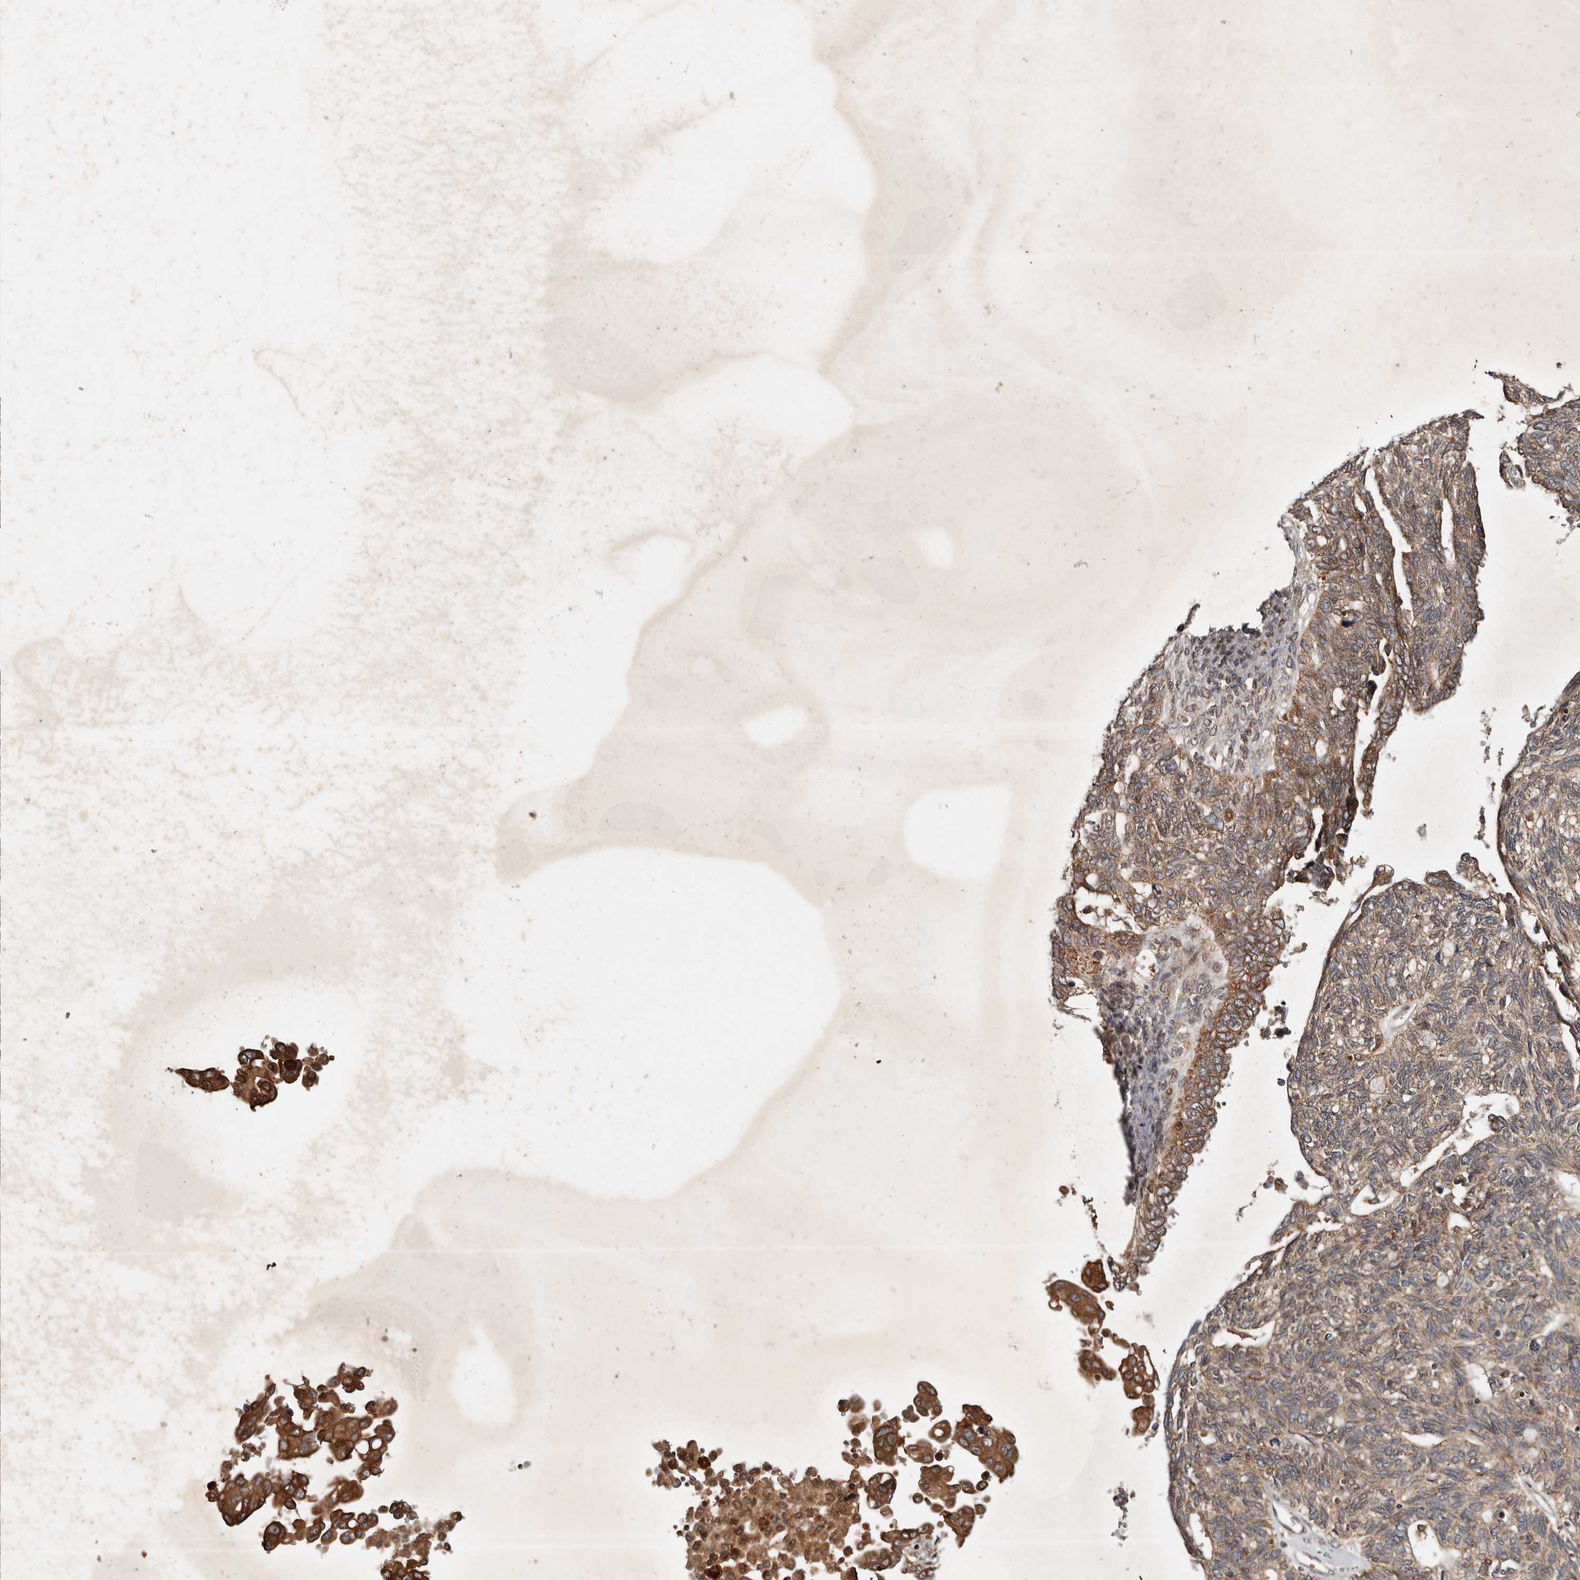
{"staining": {"intensity": "moderate", "quantity": ">75%", "location": "cytoplasmic/membranous"}, "tissue": "ovarian cancer", "cell_type": "Tumor cells", "image_type": "cancer", "snomed": [{"axis": "morphology", "description": "Cystadenocarcinoma, serous, NOS"}, {"axis": "topography", "description": "Ovary"}], "caption": "IHC (DAB) staining of human serous cystadenocarcinoma (ovarian) shows moderate cytoplasmic/membranous protein staining in about >75% of tumor cells. The staining is performed using DAB (3,3'-diaminobenzidine) brown chromogen to label protein expression. The nuclei are counter-stained blue using hematoxylin.", "gene": "STK36", "patient": {"sex": "female", "age": 79}}